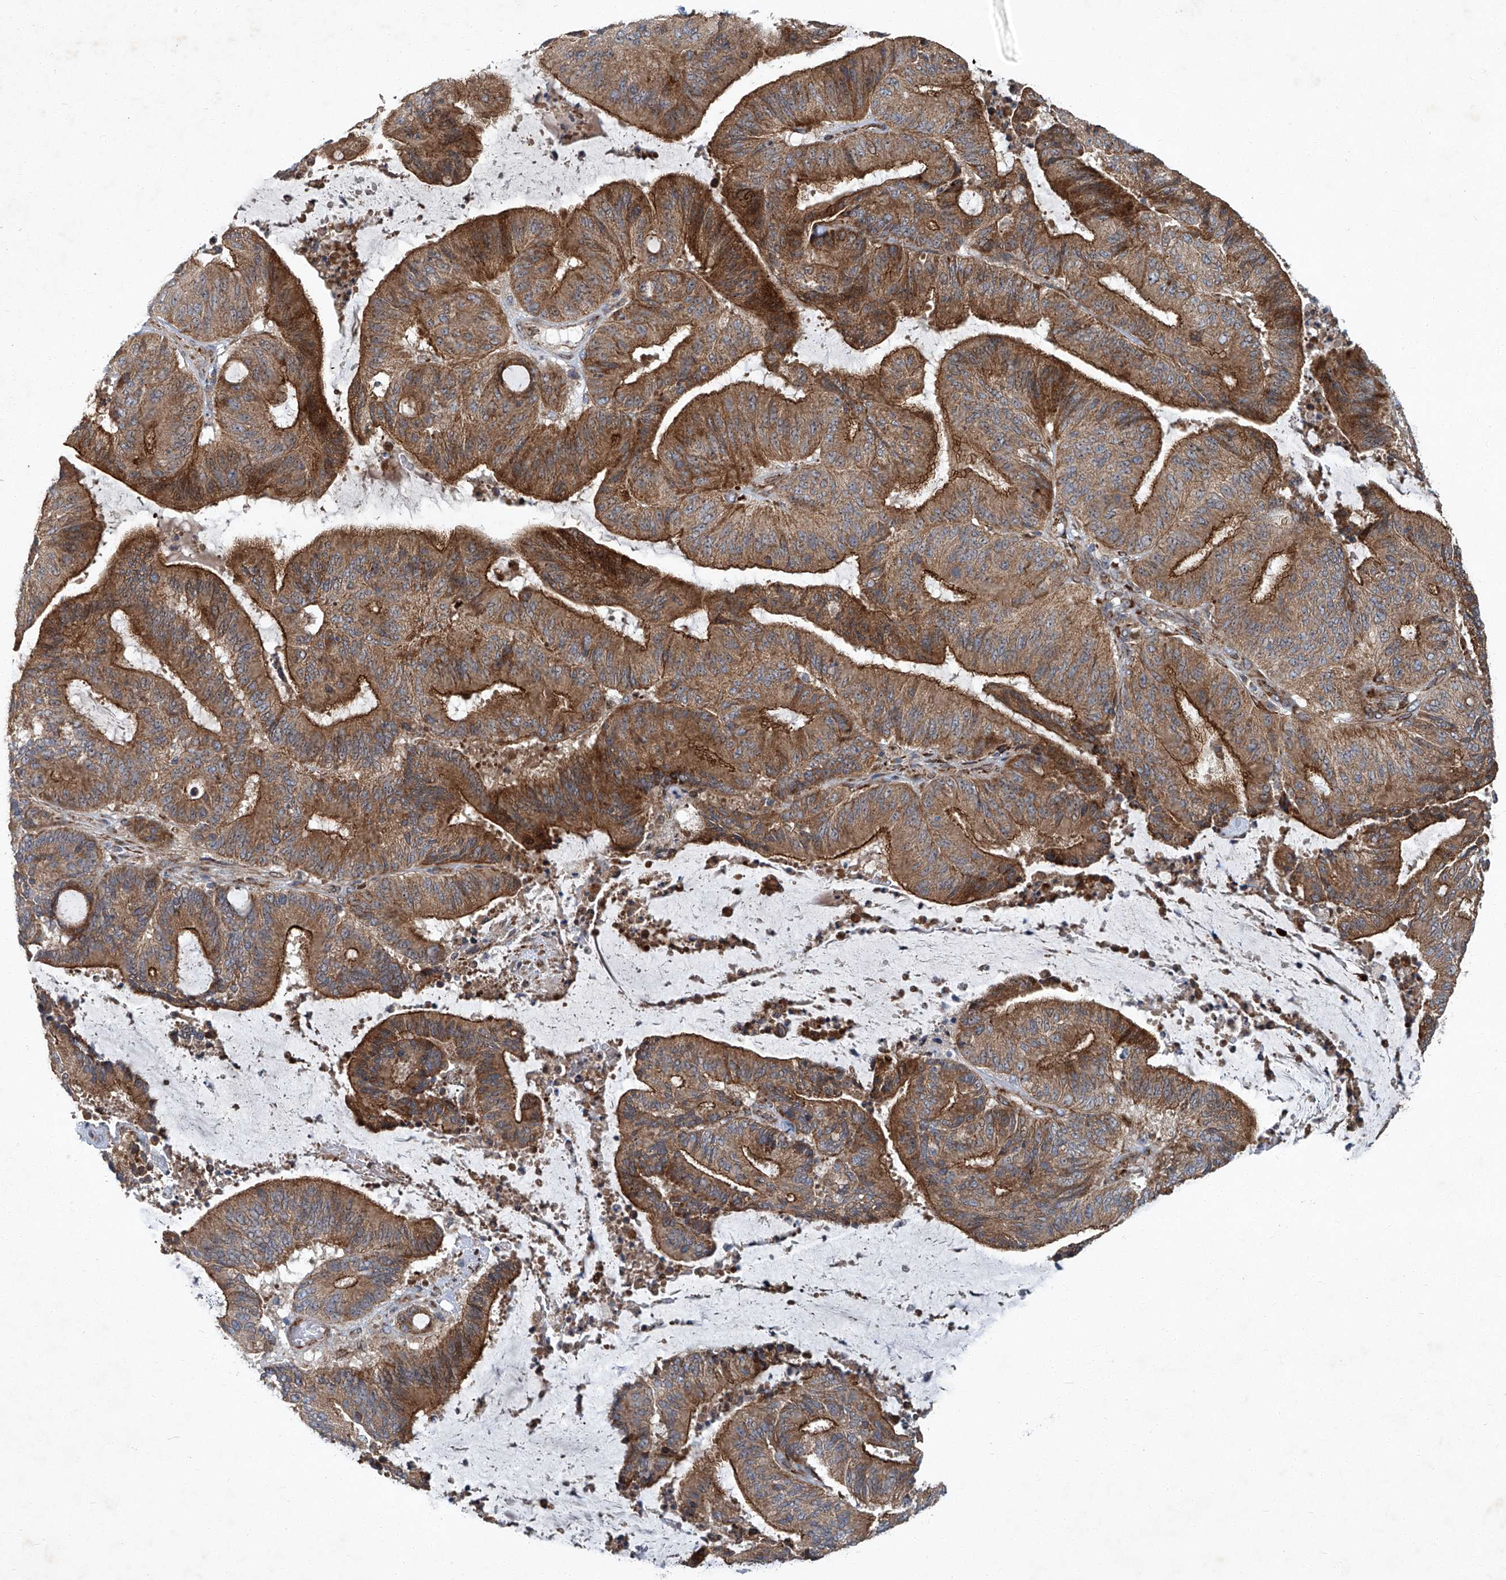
{"staining": {"intensity": "strong", "quantity": ">75%", "location": "cytoplasmic/membranous"}, "tissue": "liver cancer", "cell_type": "Tumor cells", "image_type": "cancer", "snomed": [{"axis": "morphology", "description": "Normal tissue, NOS"}, {"axis": "morphology", "description": "Cholangiocarcinoma"}, {"axis": "topography", "description": "Liver"}, {"axis": "topography", "description": "Peripheral nerve tissue"}], "caption": "Liver cancer (cholangiocarcinoma) tissue demonstrates strong cytoplasmic/membranous positivity in approximately >75% of tumor cells, visualized by immunohistochemistry.", "gene": "GPR132", "patient": {"sex": "female", "age": 73}}